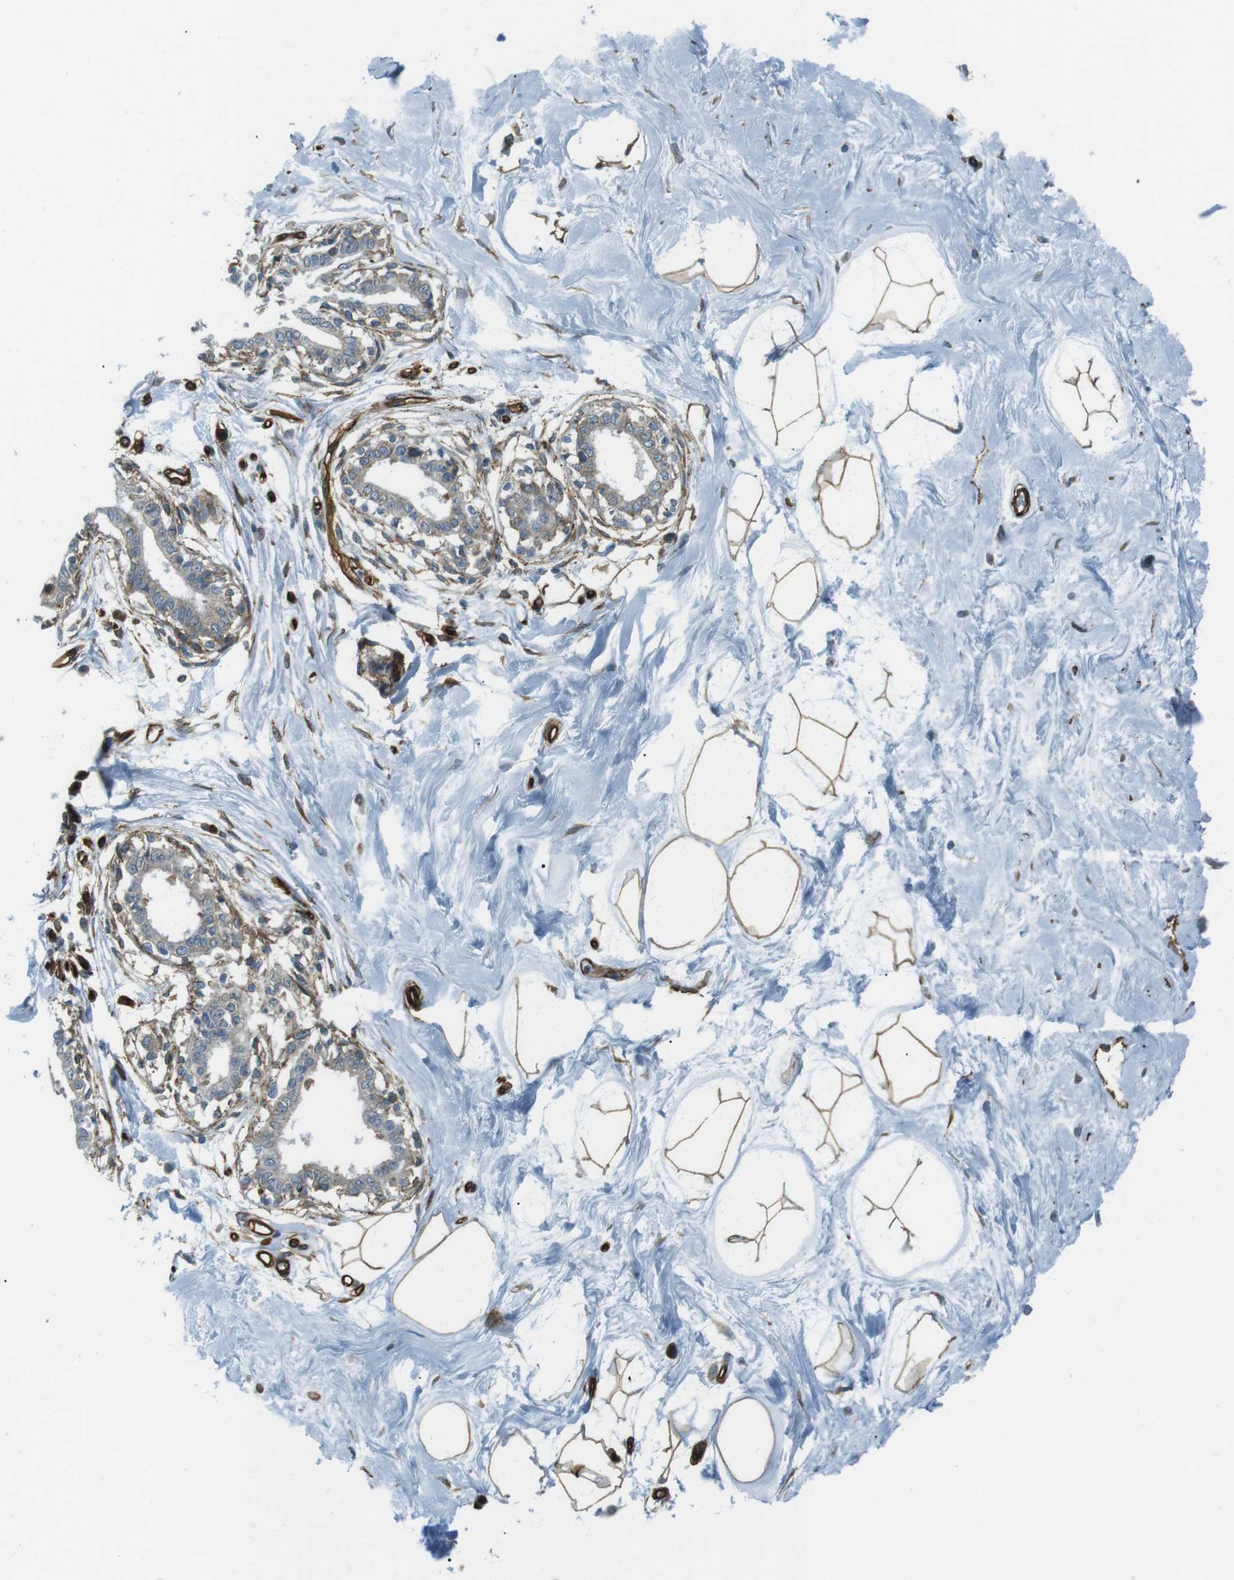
{"staining": {"intensity": "strong", "quantity": ">75%", "location": "cytoplasmic/membranous"}, "tissue": "breast", "cell_type": "Adipocytes", "image_type": "normal", "snomed": [{"axis": "morphology", "description": "Normal tissue, NOS"}, {"axis": "topography", "description": "Breast"}], "caption": "Immunohistochemistry (IHC) of unremarkable human breast exhibits high levels of strong cytoplasmic/membranous positivity in approximately >75% of adipocytes.", "gene": "ODR4", "patient": {"sex": "female", "age": 45}}